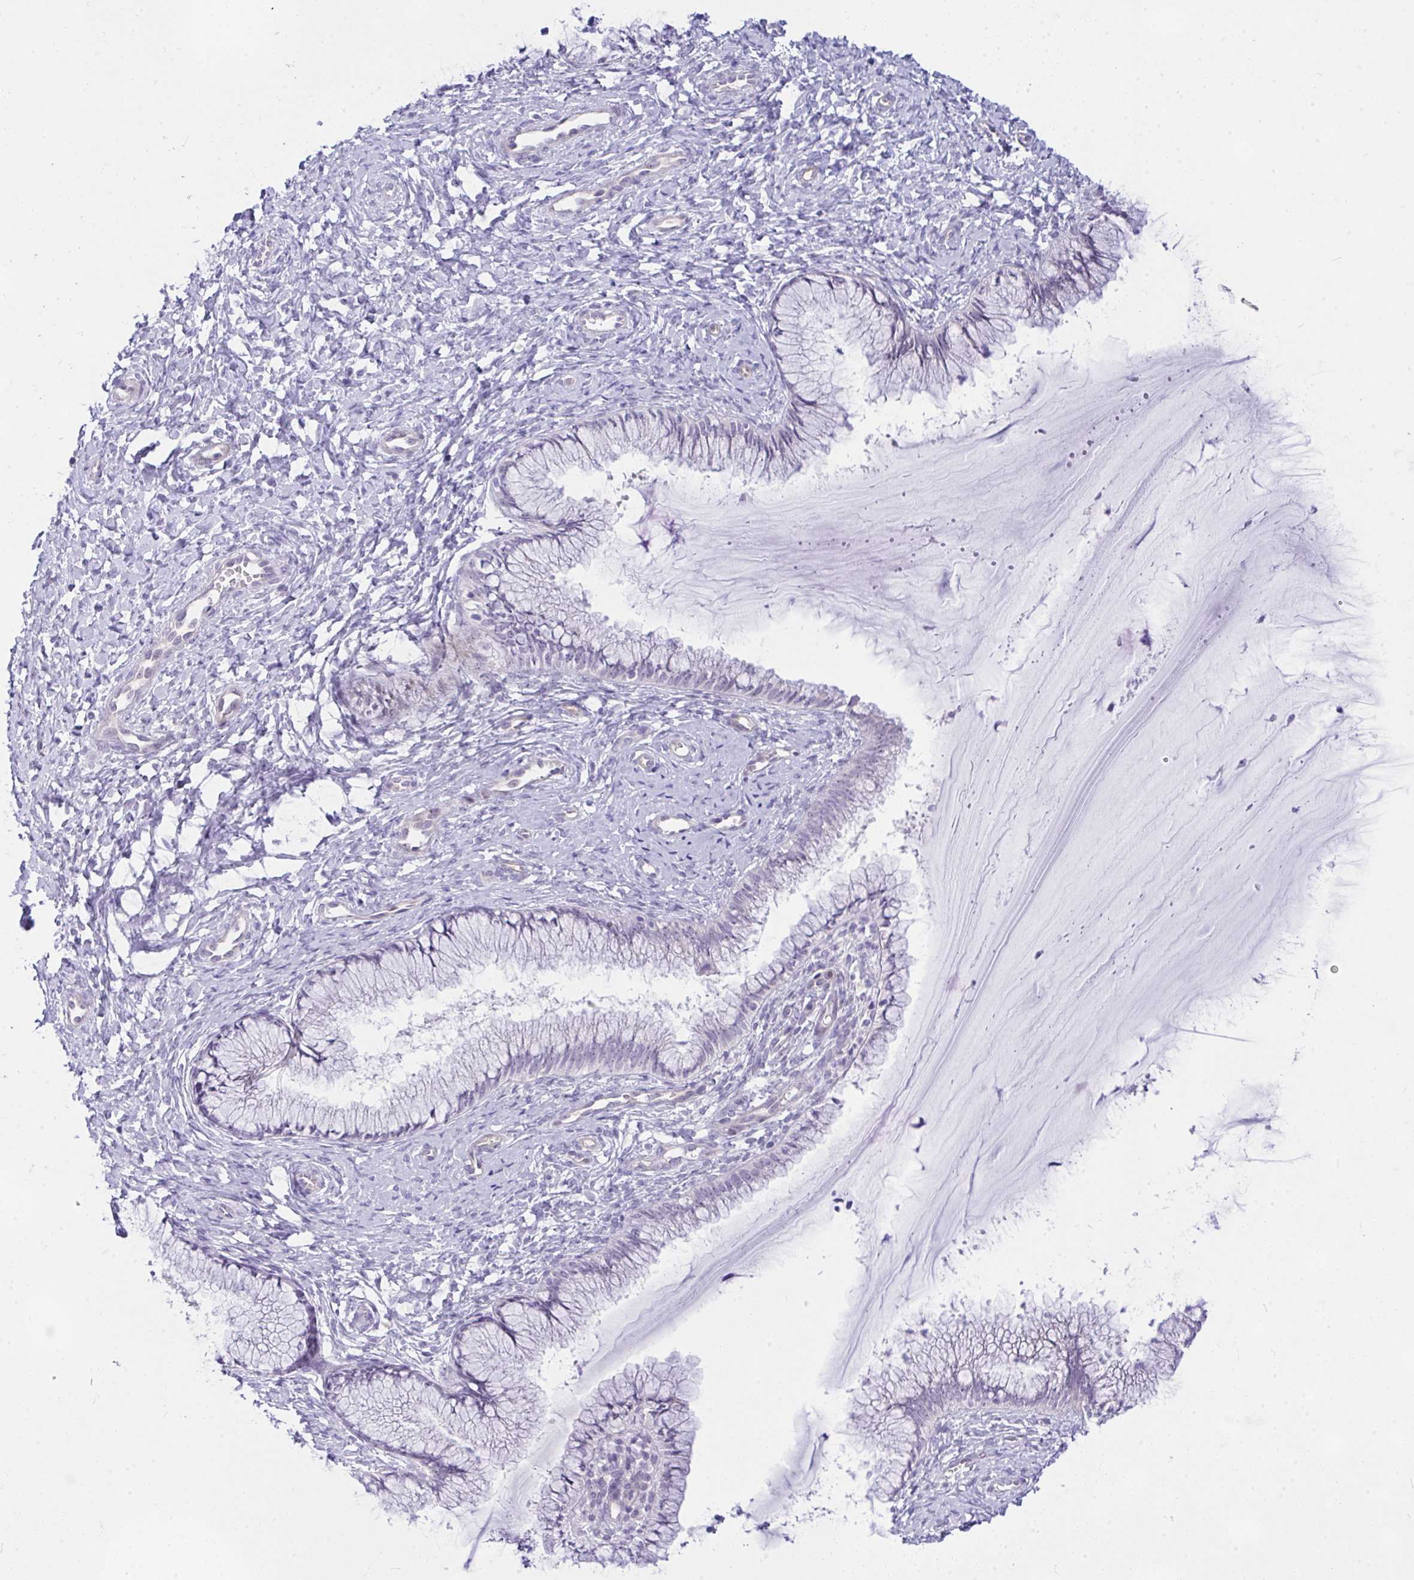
{"staining": {"intensity": "negative", "quantity": "none", "location": "none"}, "tissue": "cervix", "cell_type": "Glandular cells", "image_type": "normal", "snomed": [{"axis": "morphology", "description": "Normal tissue, NOS"}, {"axis": "topography", "description": "Cervix"}], "caption": "DAB immunohistochemical staining of normal human cervix exhibits no significant positivity in glandular cells.", "gene": "NFXL1", "patient": {"sex": "female", "age": 37}}